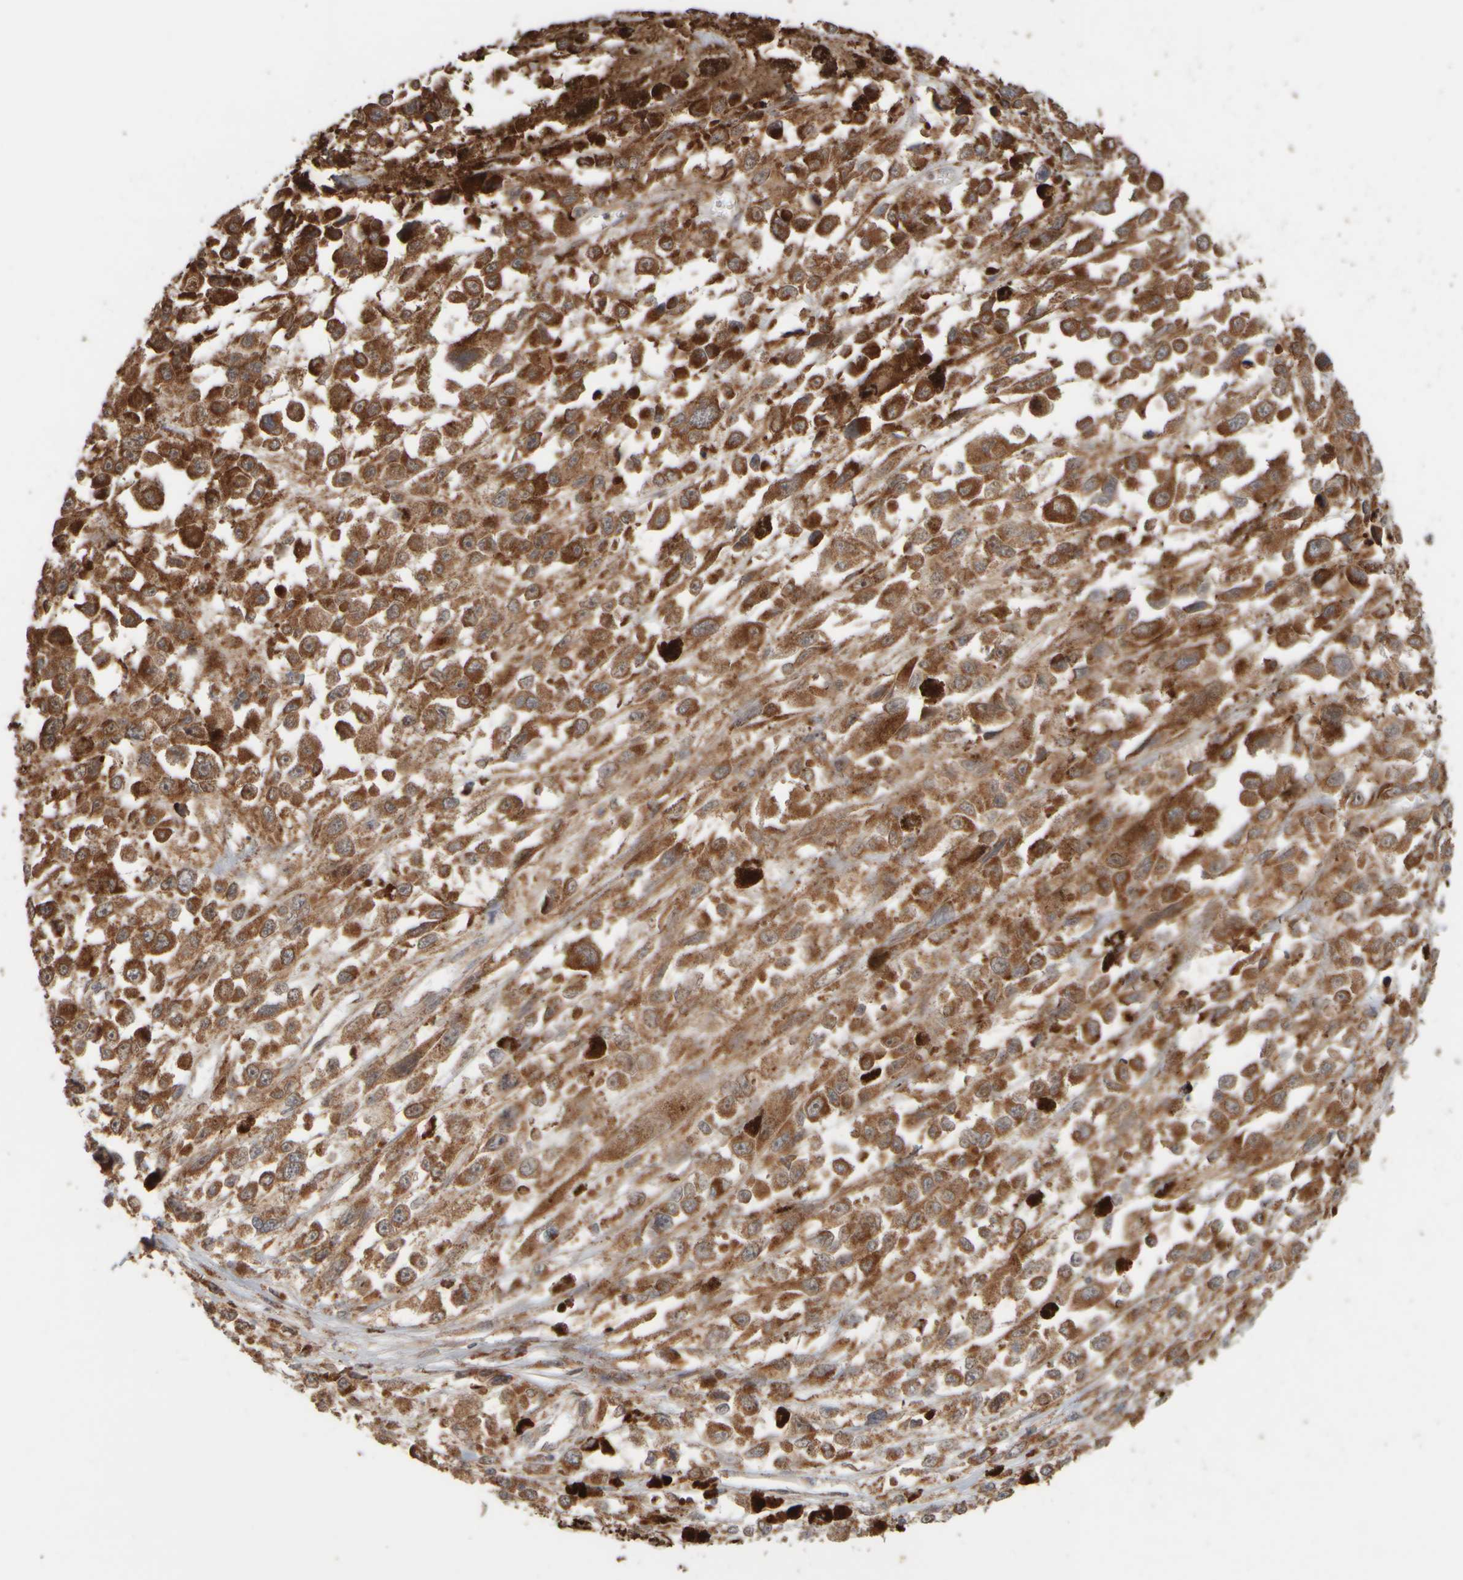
{"staining": {"intensity": "strong", "quantity": ">75%", "location": "cytoplasmic/membranous"}, "tissue": "melanoma", "cell_type": "Tumor cells", "image_type": "cancer", "snomed": [{"axis": "morphology", "description": "Malignant melanoma, Metastatic site"}, {"axis": "topography", "description": "Lymph node"}], "caption": "High-power microscopy captured an immunohistochemistry (IHC) micrograph of malignant melanoma (metastatic site), revealing strong cytoplasmic/membranous staining in about >75% of tumor cells.", "gene": "EIF2B3", "patient": {"sex": "male", "age": 59}}